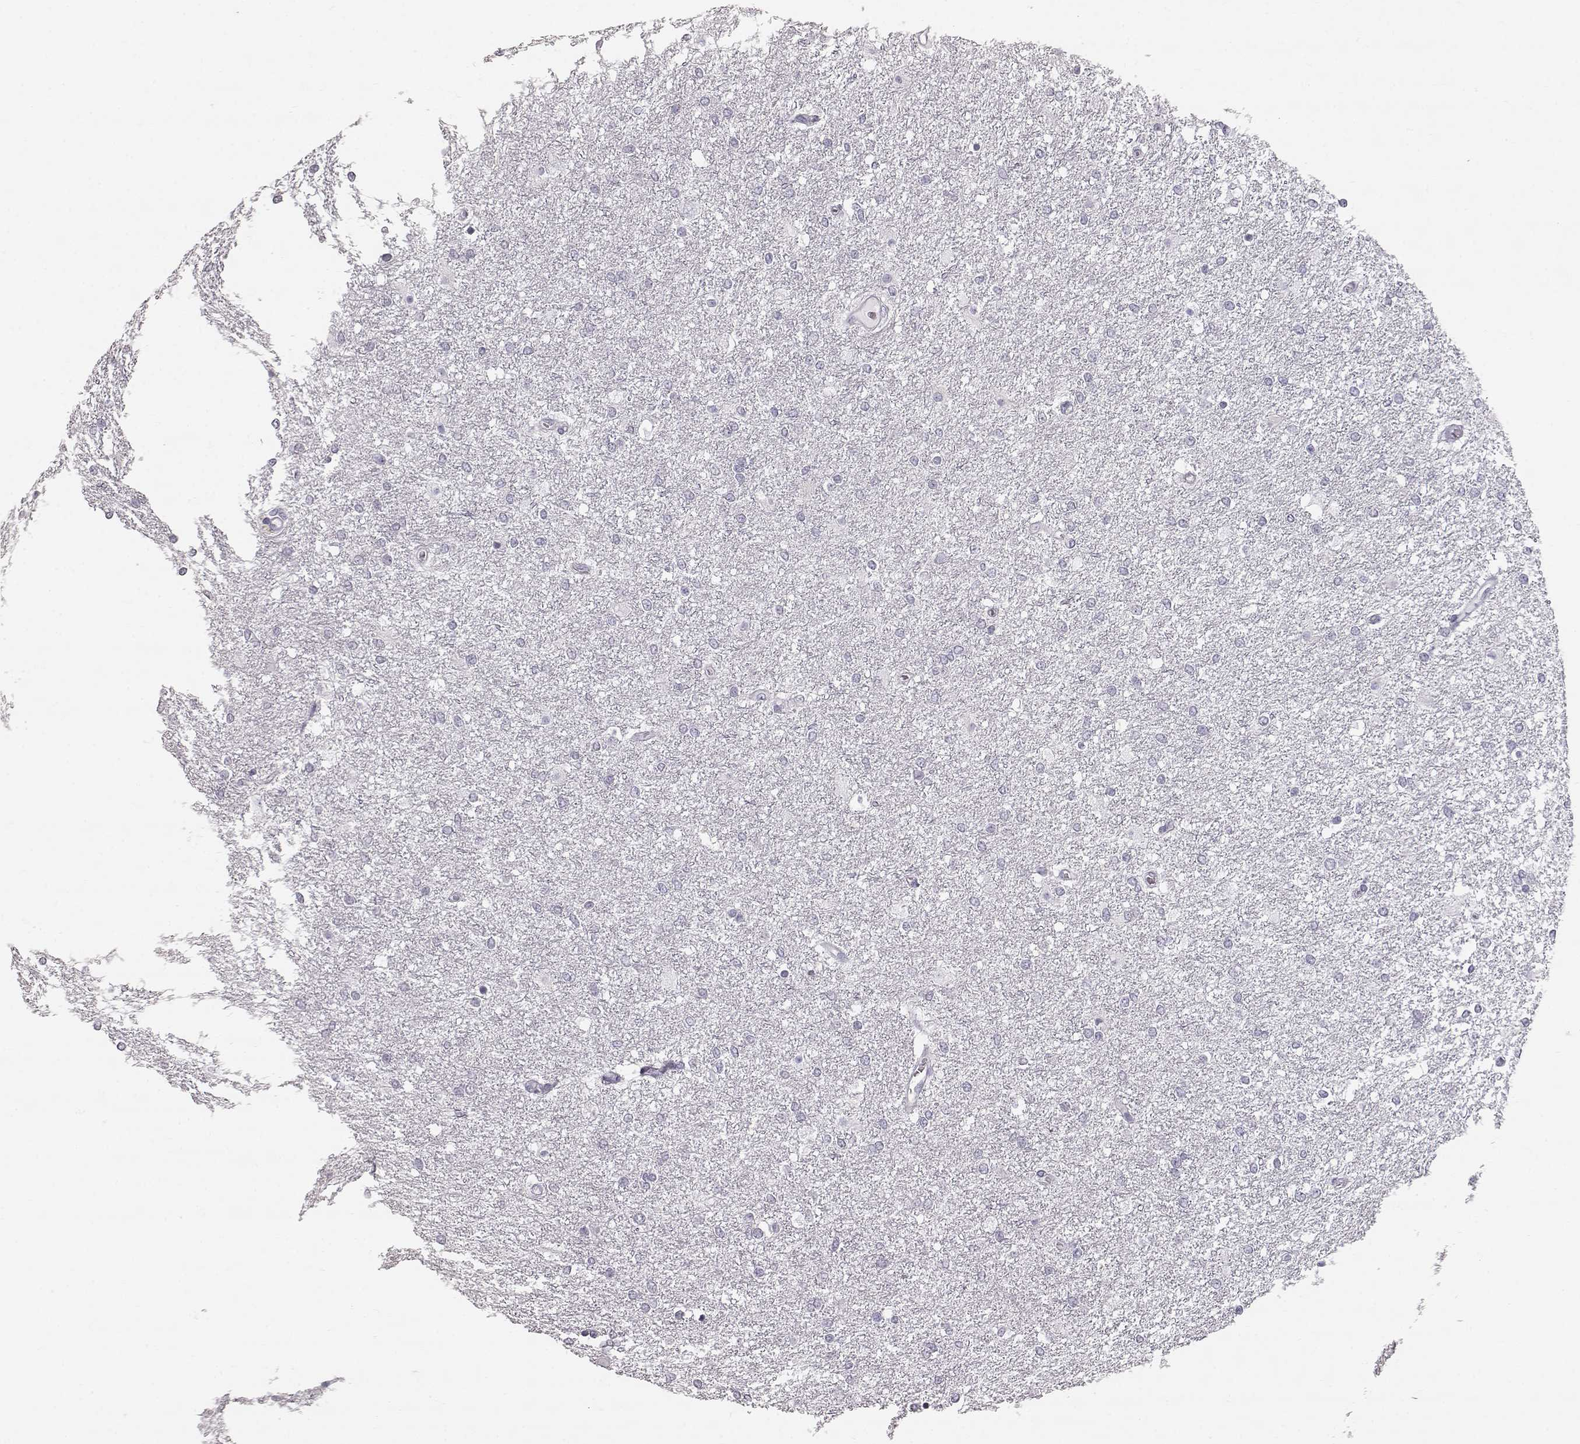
{"staining": {"intensity": "negative", "quantity": "none", "location": "none"}, "tissue": "glioma", "cell_type": "Tumor cells", "image_type": "cancer", "snomed": [{"axis": "morphology", "description": "Glioma, malignant, High grade"}, {"axis": "topography", "description": "Brain"}], "caption": "High power microscopy image of an immunohistochemistry micrograph of malignant glioma (high-grade), revealing no significant positivity in tumor cells.", "gene": "KRT33A", "patient": {"sex": "female", "age": 61}}